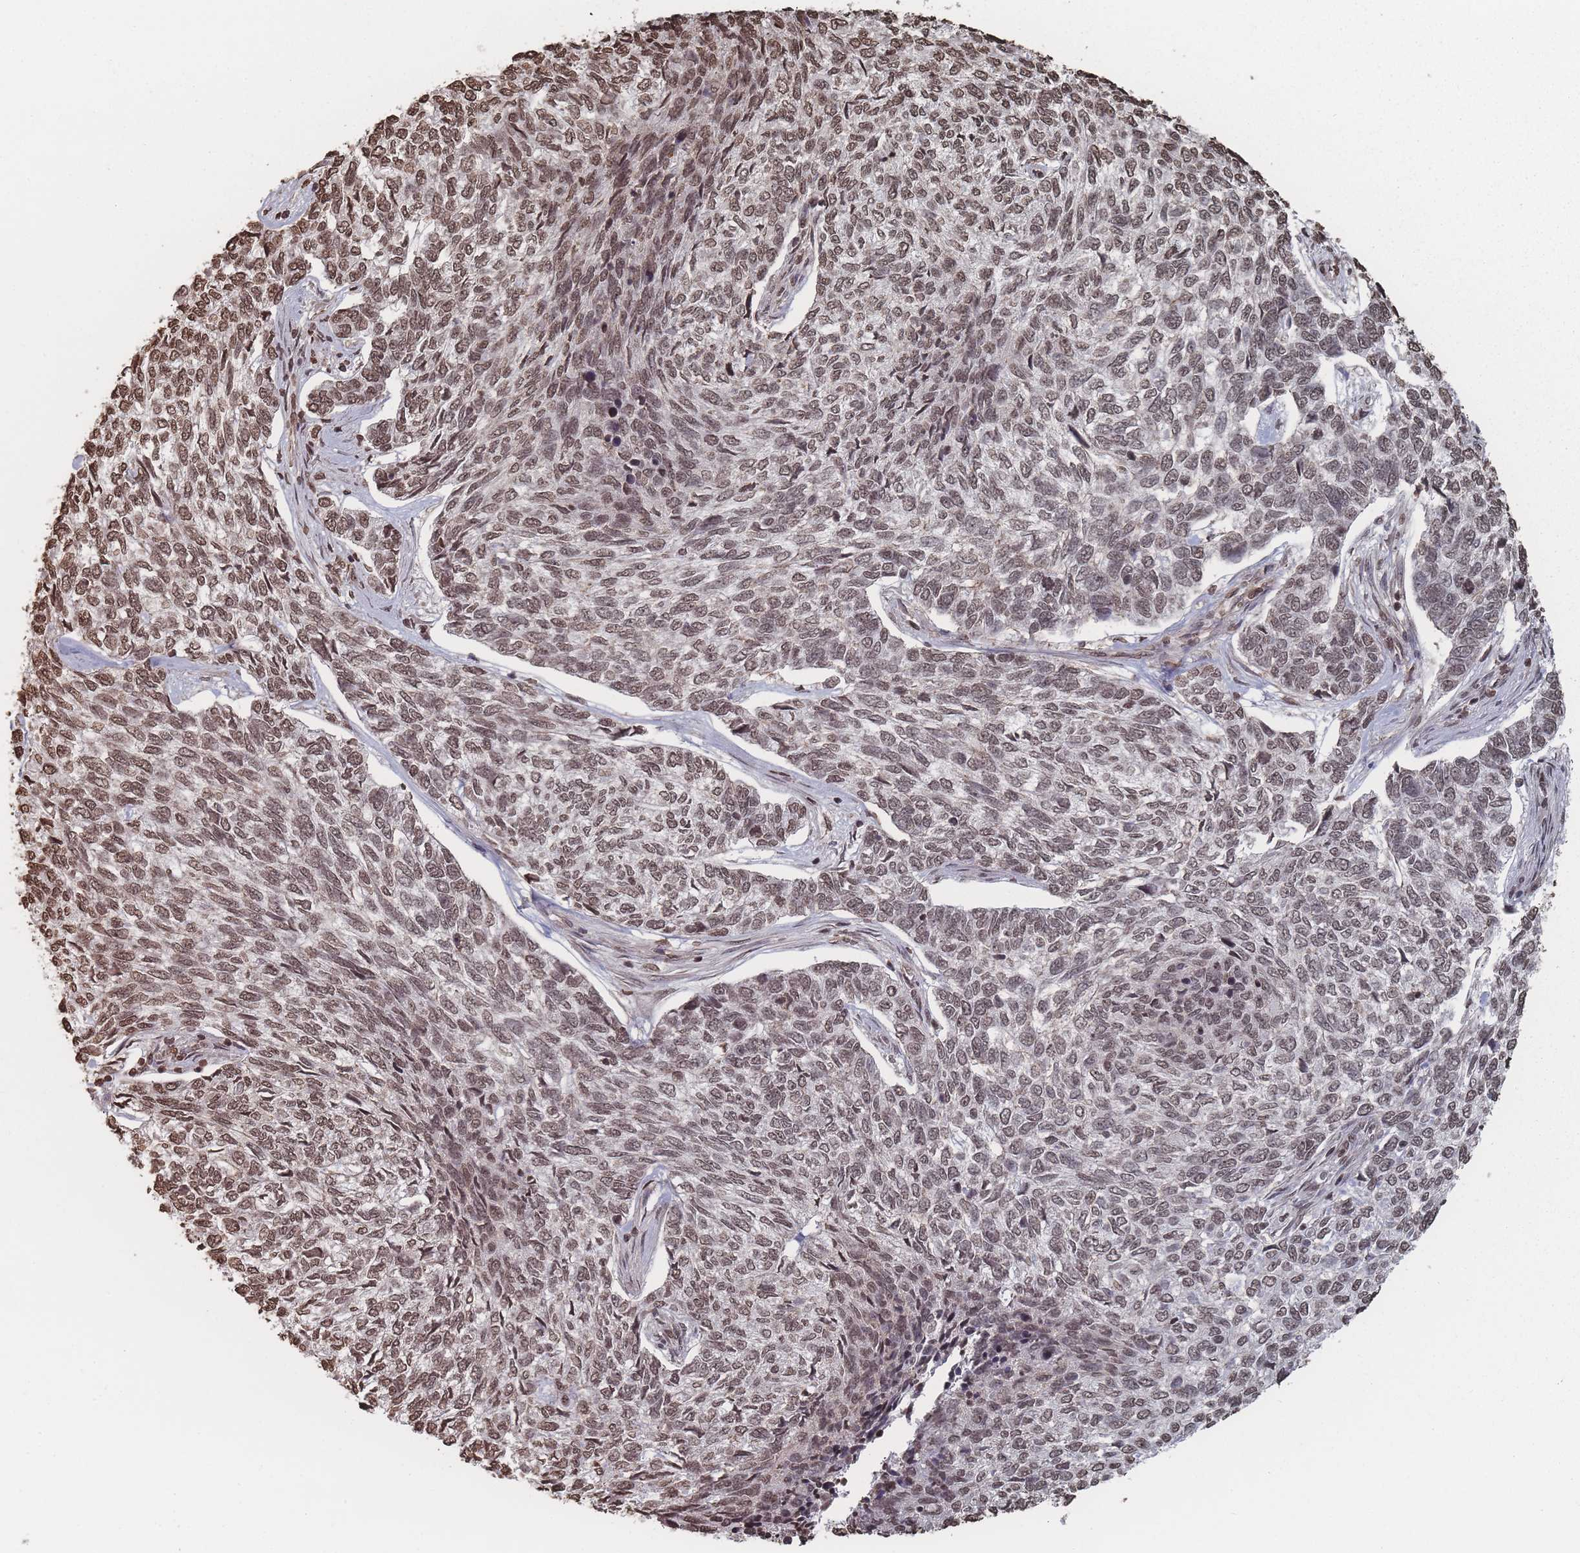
{"staining": {"intensity": "moderate", "quantity": ">75%", "location": "nuclear"}, "tissue": "skin cancer", "cell_type": "Tumor cells", "image_type": "cancer", "snomed": [{"axis": "morphology", "description": "Basal cell carcinoma"}, {"axis": "topography", "description": "Skin"}], "caption": "Immunohistochemistry photomicrograph of human skin basal cell carcinoma stained for a protein (brown), which reveals medium levels of moderate nuclear positivity in approximately >75% of tumor cells.", "gene": "PLEKHG5", "patient": {"sex": "female", "age": 65}}